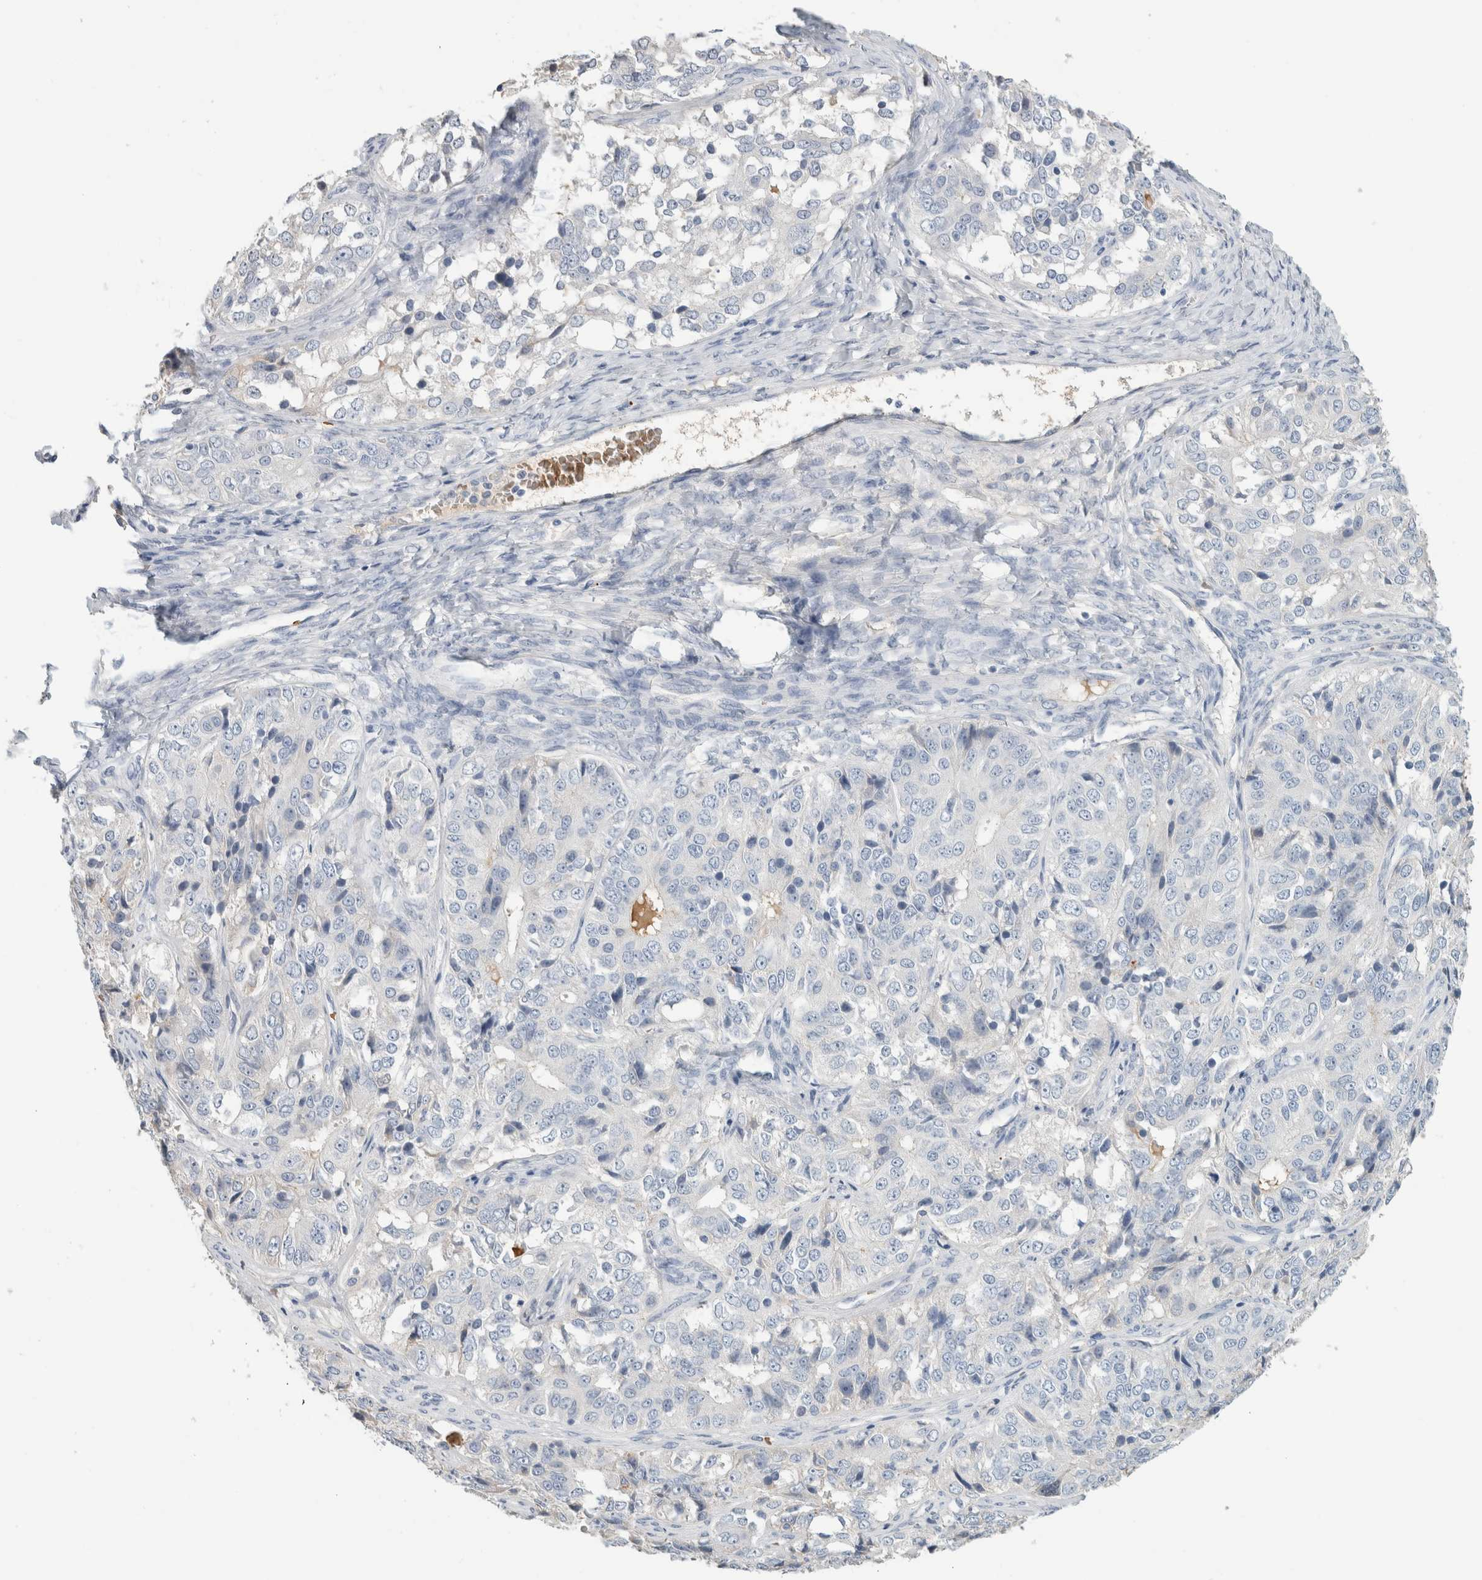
{"staining": {"intensity": "negative", "quantity": "none", "location": "none"}, "tissue": "ovarian cancer", "cell_type": "Tumor cells", "image_type": "cancer", "snomed": [{"axis": "morphology", "description": "Carcinoma, endometroid"}, {"axis": "topography", "description": "Ovary"}], "caption": "A high-resolution histopathology image shows immunohistochemistry (IHC) staining of ovarian cancer (endometroid carcinoma), which demonstrates no significant expression in tumor cells.", "gene": "CA1", "patient": {"sex": "female", "age": 51}}